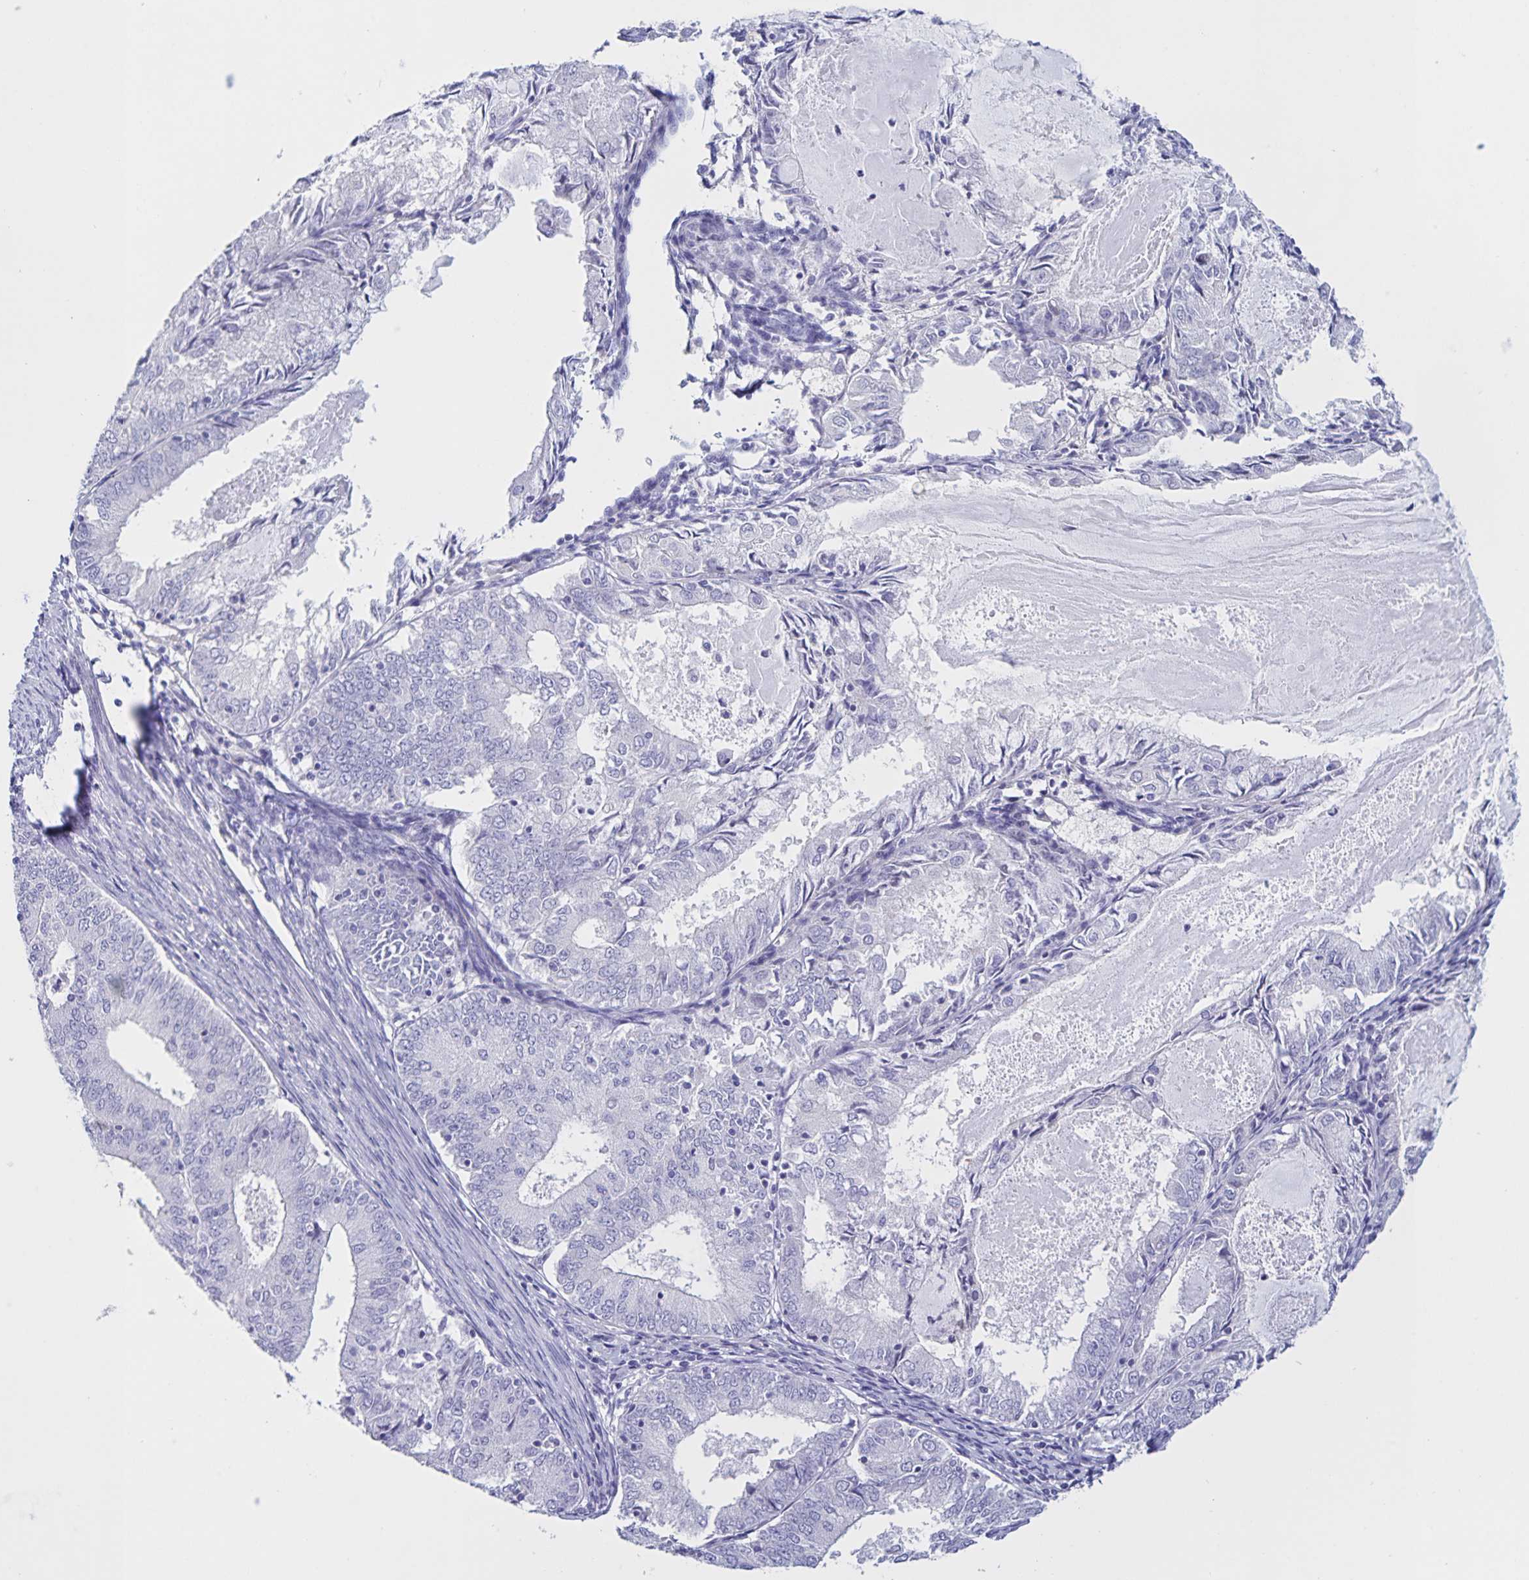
{"staining": {"intensity": "negative", "quantity": "none", "location": "none"}, "tissue": "endometrial cancer", "cell_type": "Tumor cells", "image_type": "cancer", "snomed": [{"axis": "morphology", "description": "Adenocarcinoma, NOS"}, {"axis": "topography", "description": "Endometrium"}], "caption": "Tumor cells show no significant protein staining in endometrial cancer (adenocarcinoma). (DAB immunohistochemistry visualized using brightfield microscopy, high magnification).", "gene": "DMGDH", "patient": {"sex": "female", "age": 57}}